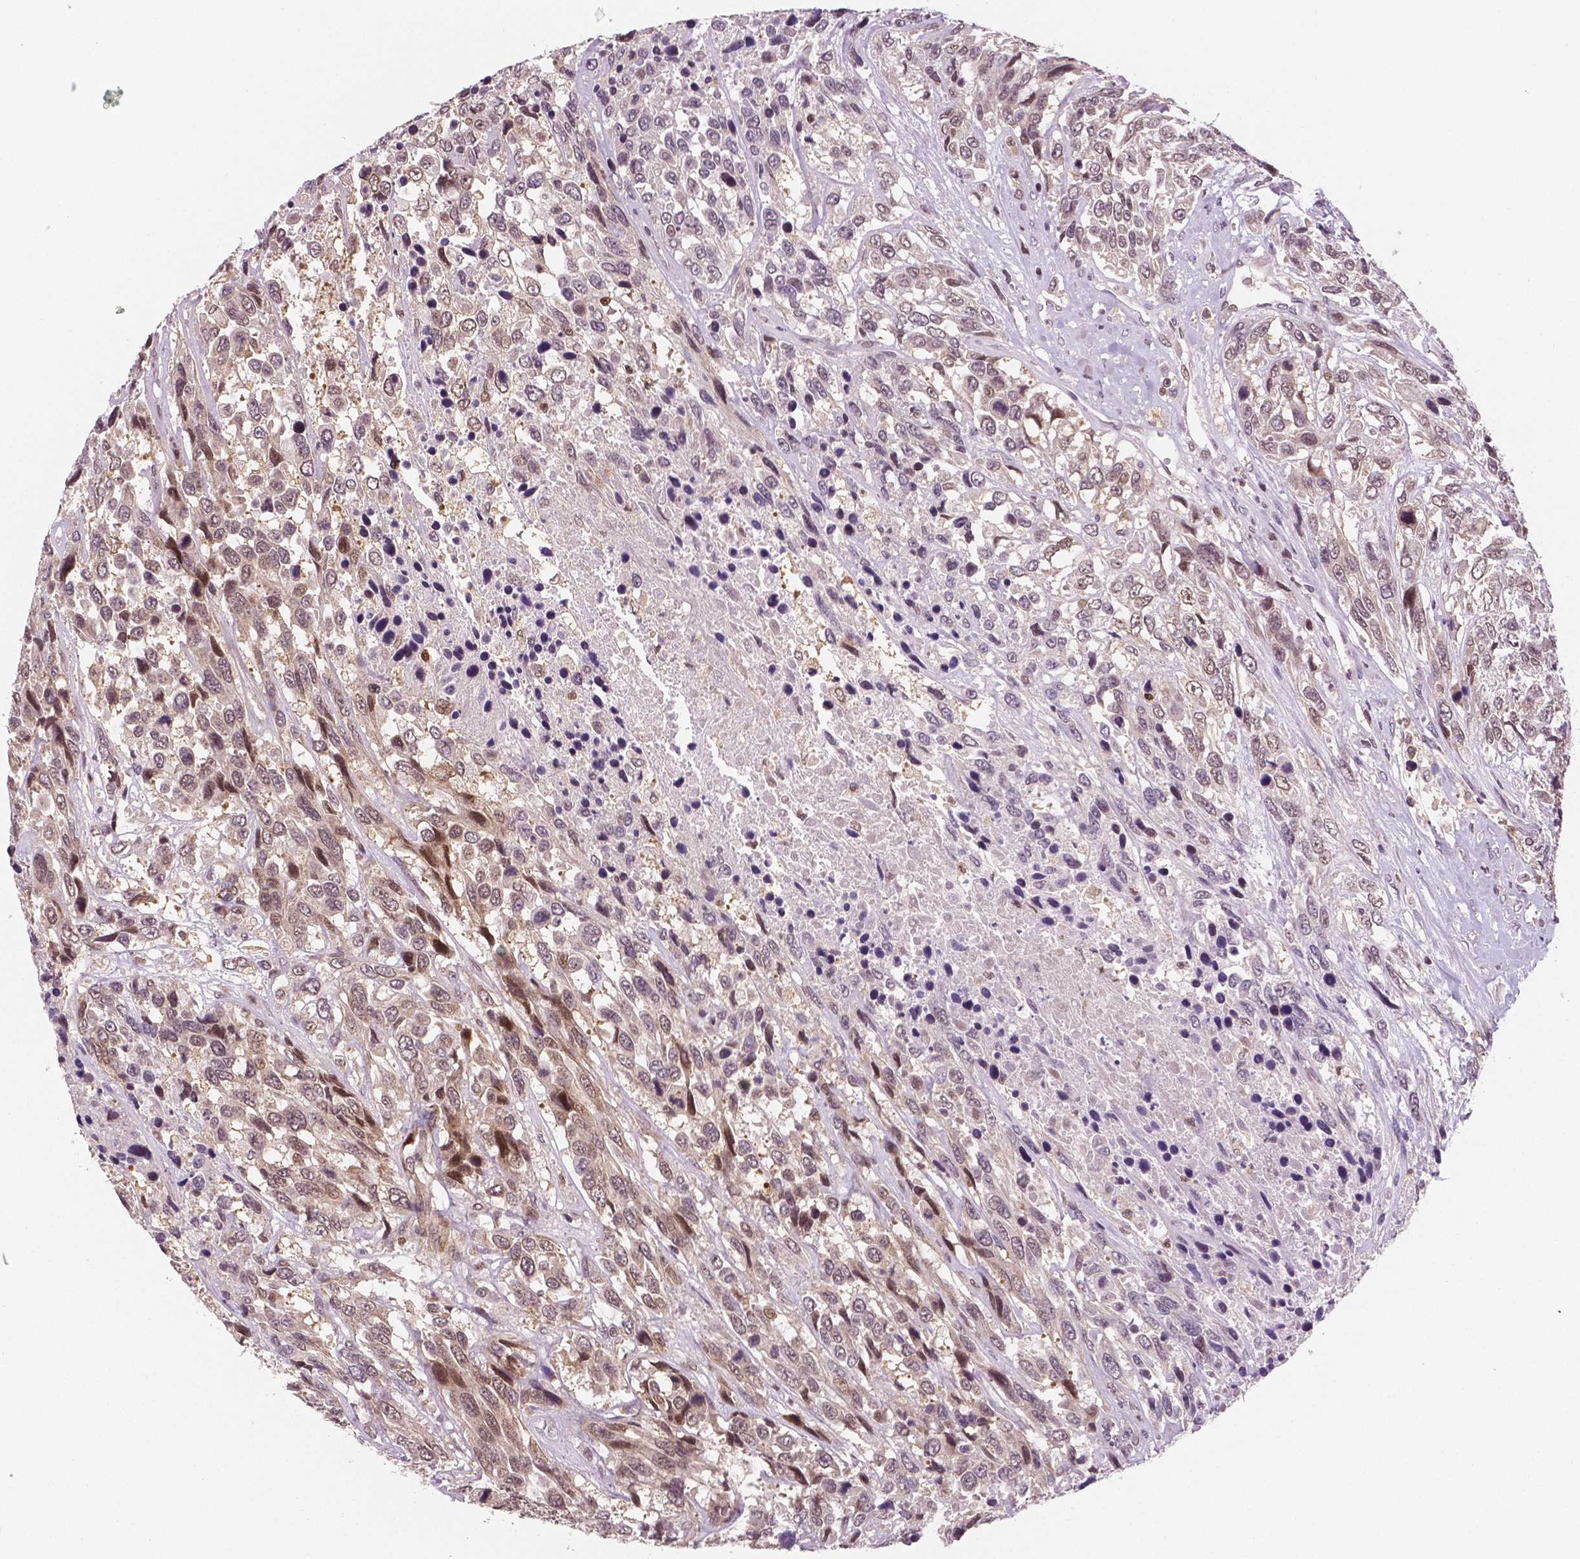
{"staining": {"intensity": "weak", "quantity": ">75%", "location": "cytoplasmic/membranous,nuclear"}, "tissue": "urothelial cancer", "cell_type": "Tumor cells", "image_type": "cancer", "snomed": [{"axis": "morphology", "description": "Urothelial carcinoma, High grade"}, {"axis": "topography", "description": "Urinary bladder"}], "caption": "Brown immunohistochemical staining in human urothelial cancer reveals weak cytoplasmic/membranous and nuclear staining in about >75% of tumor cells.", "gene": "STAT3", "patient": {"sex": "female", "age": 70}}